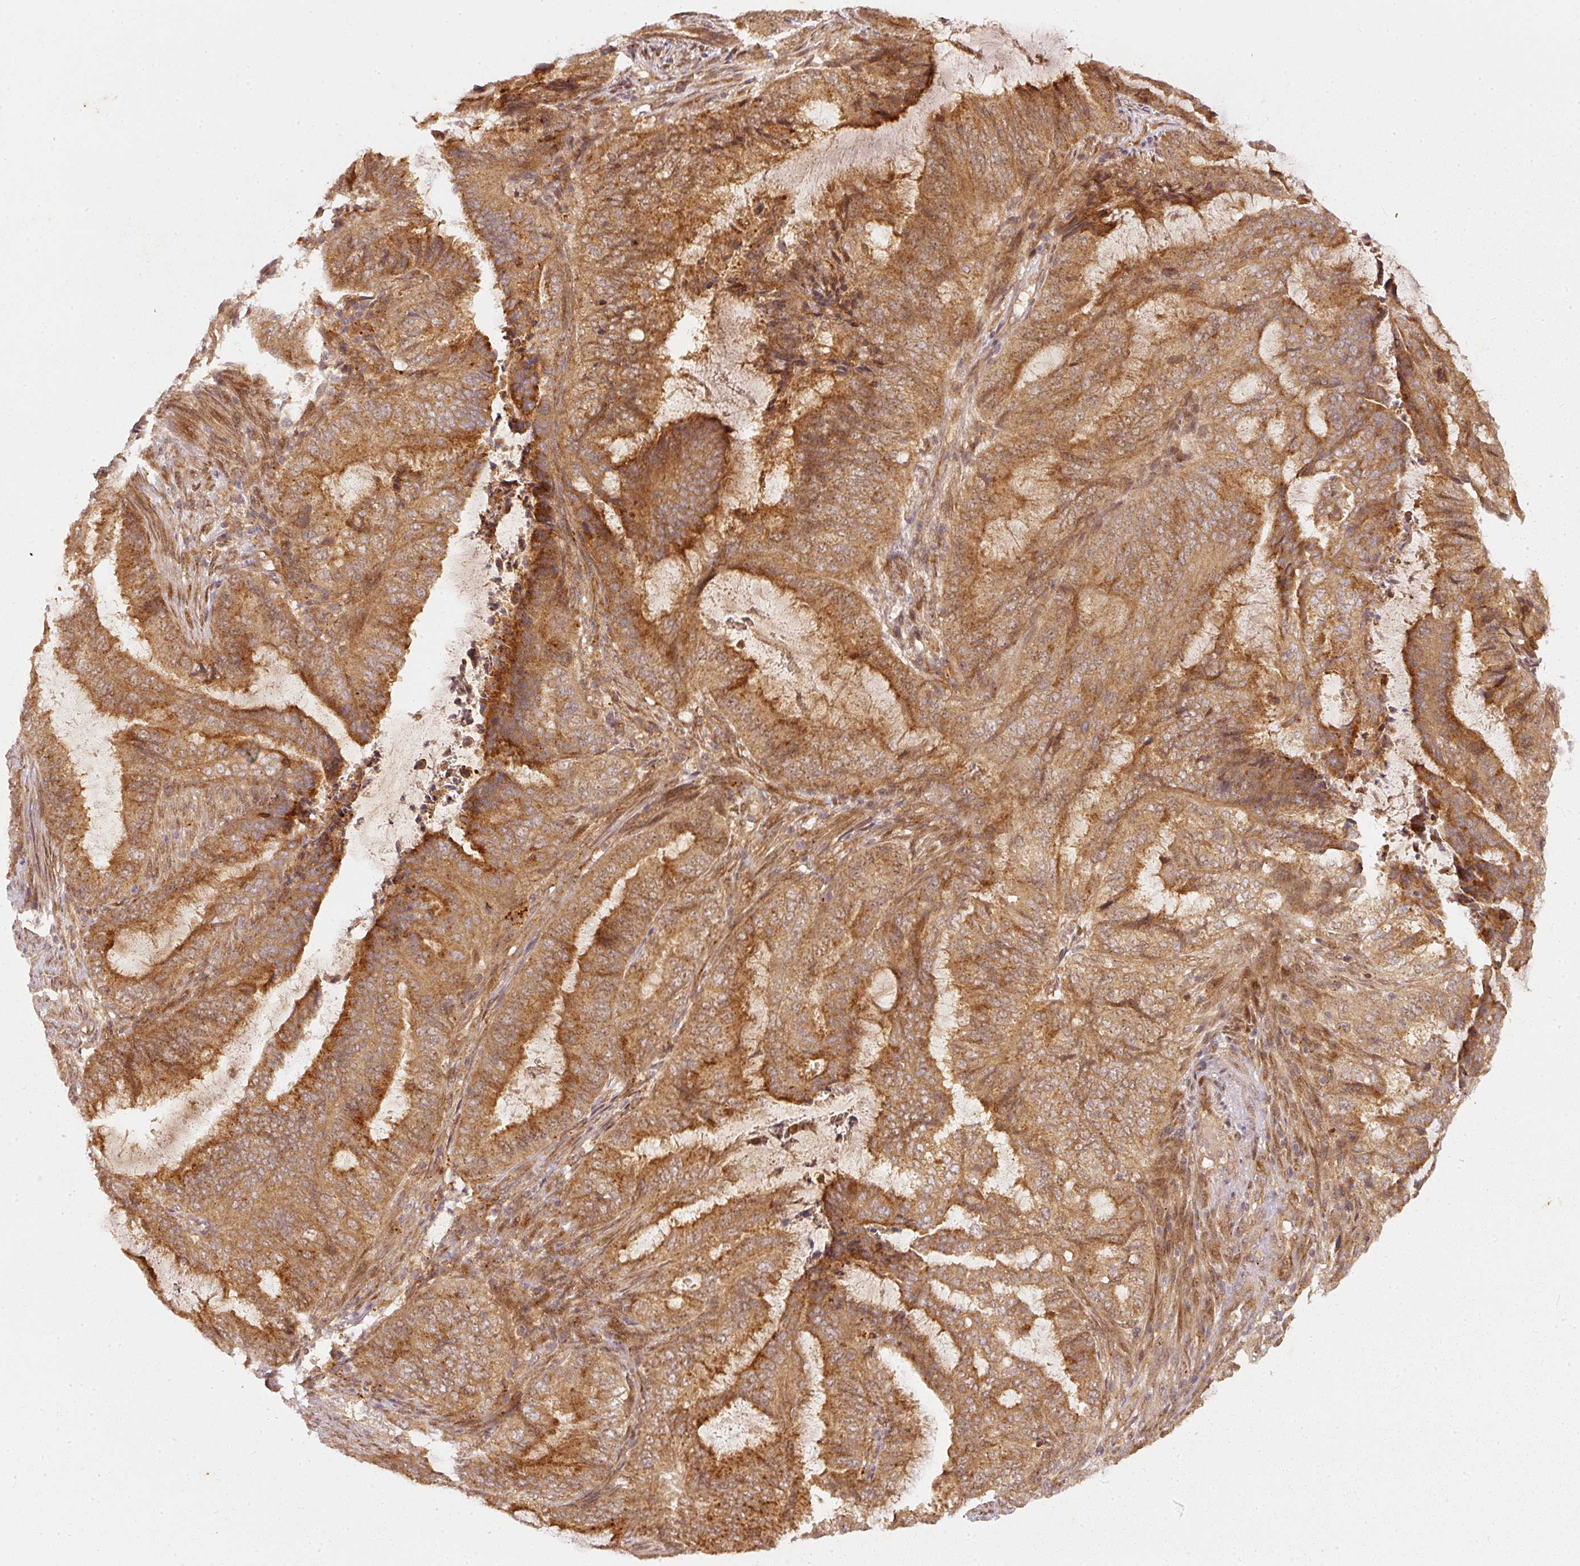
{"staining": {"intensity": "moderate", "quantity": ">75%", "location": "cytoplasmic/membranous"}, "tissue": "endometrial cancer", "cell_type": "Tumor cells", "image_type": "cancer", "snomed": [{"axis": "morphology", "description": "Adenocarcinoma, NOS"}, {"axis": "topography", "description": "Endometrium"}], "caption": "Tumor cells show moderate cytoplasmic/membranous expression in approximately >75% of cells in endometrial cancer. Nuclei are stained in blue.", "gene": "ZNF580", "patient": {"sex": "female", "age": 51}}